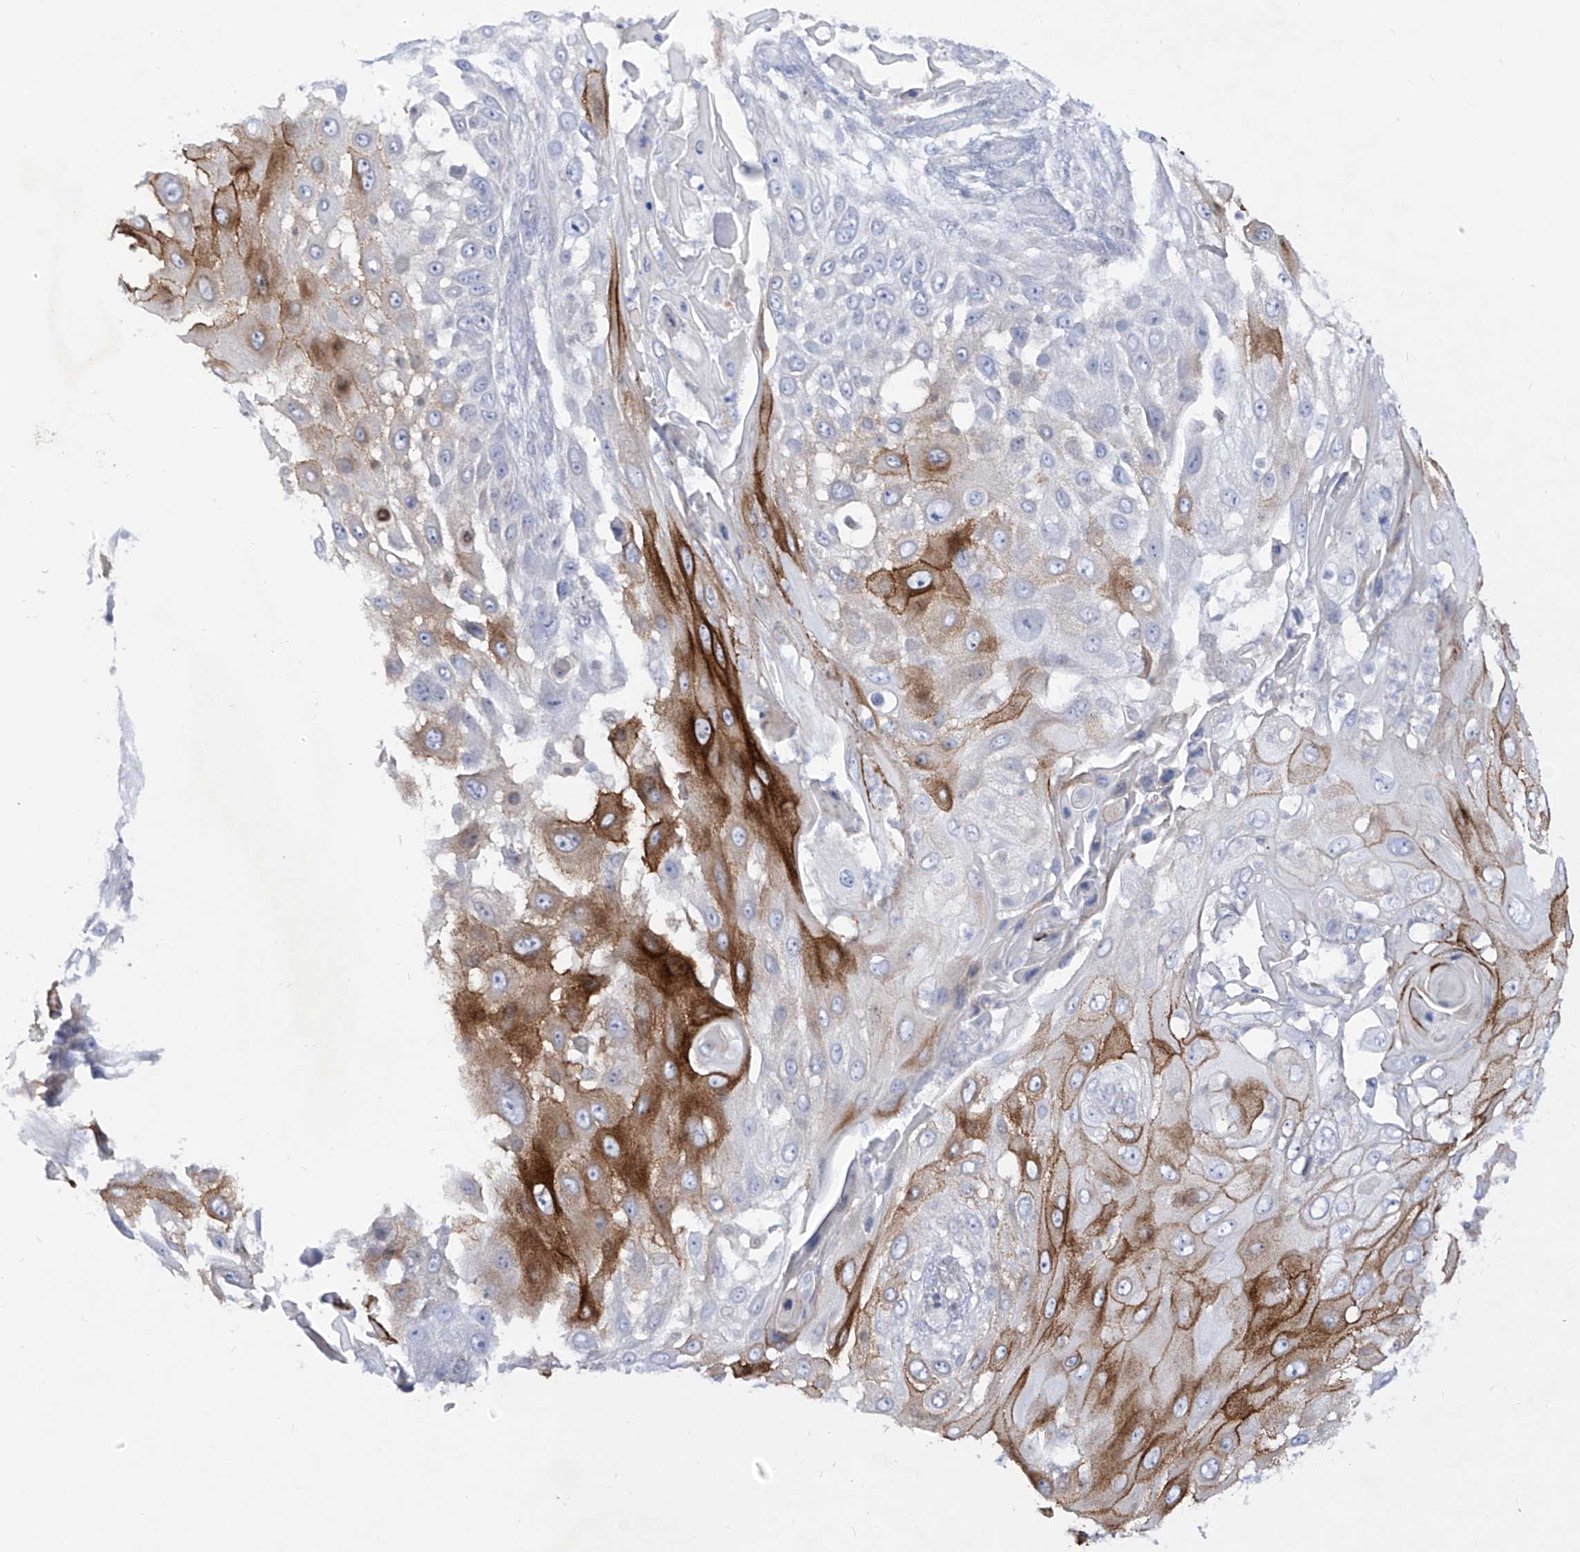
{"staining": {"intensity": "strong", "quantity": "<25%", "location": "cytoplasmic/membranous"}, "tissue": "skin cancer", "cell_type": "Tumor cells", "image_type": "cancer", "snomed": [{"axis": "morphology", "description": "Squamous cell carcinoma, NOS"}, {"axis": "topography", "description": "Skin"}], "caption": "Immunohistochemistry photomicrograph of skin cancer (squamous cell carcinoma) stained for a protein (brown), which shows medium levels of strong cytoplasmic/membranous expression in approximately <25% of tumor cells.", "gene": "DMKN", "patient": {"sex": "female", "age": 44}}